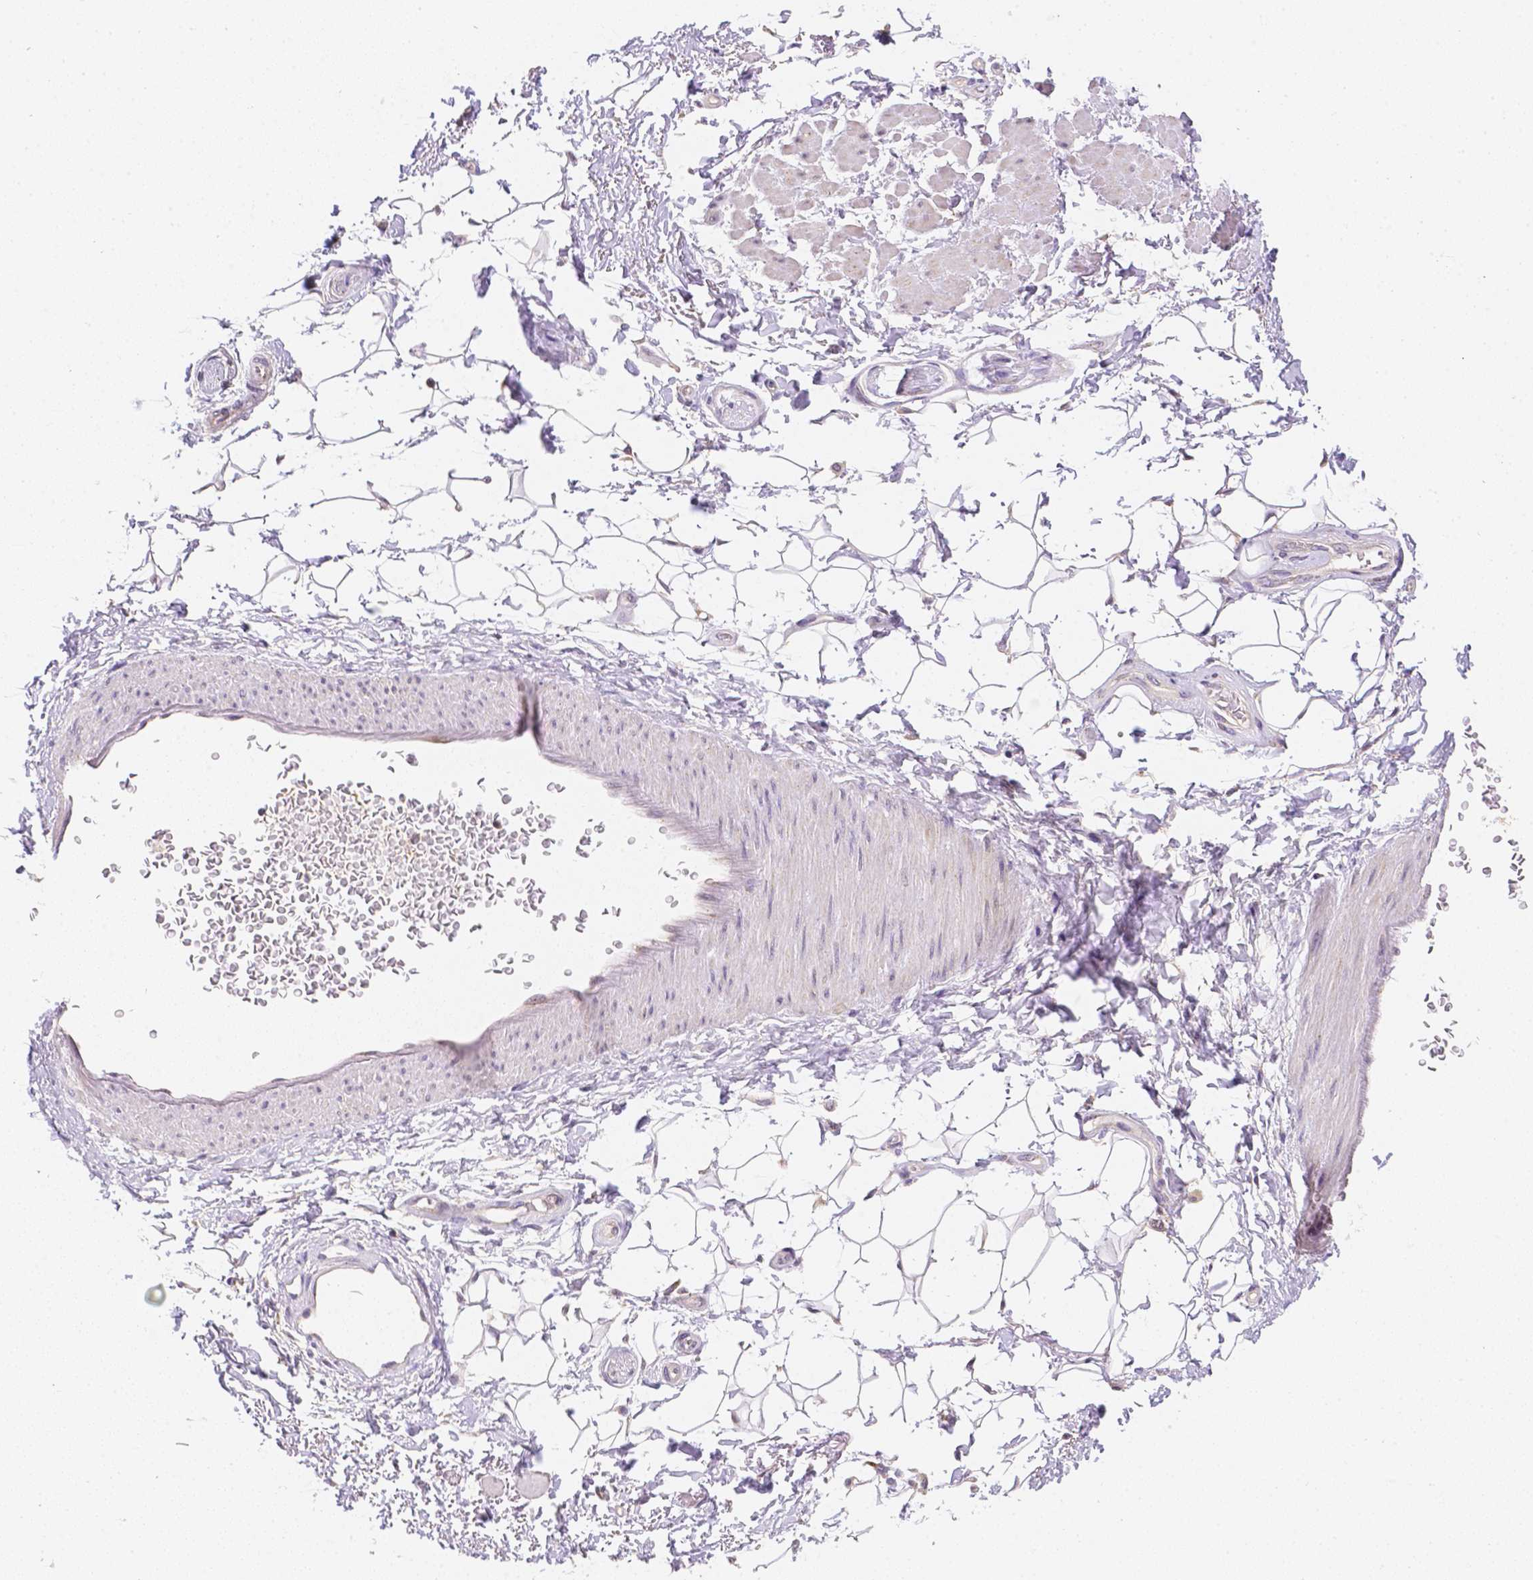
{"staining": {"intensity": "negative", "quantity": "none", "location": "none"}, "tissue": "adipose tissue", "cell_type": "Adipocytes", "image_type": "normal", "snomed": [{"axis": "morphology", "description": "Normal tissue, NOS"}, {"axis": "topography", "description": "Anal"}, {"axis": "topography", "description": "Peripheral nerve tissue"}], "caption": "High magnification brightfield microscopy of benign adipose tissue stained with DAB (brown) and counterstained with hematoxylin (blue): adipocytes show no significant staining.", "gene": "C10orf67", "patient": {"sex": "male", "age": 51}}